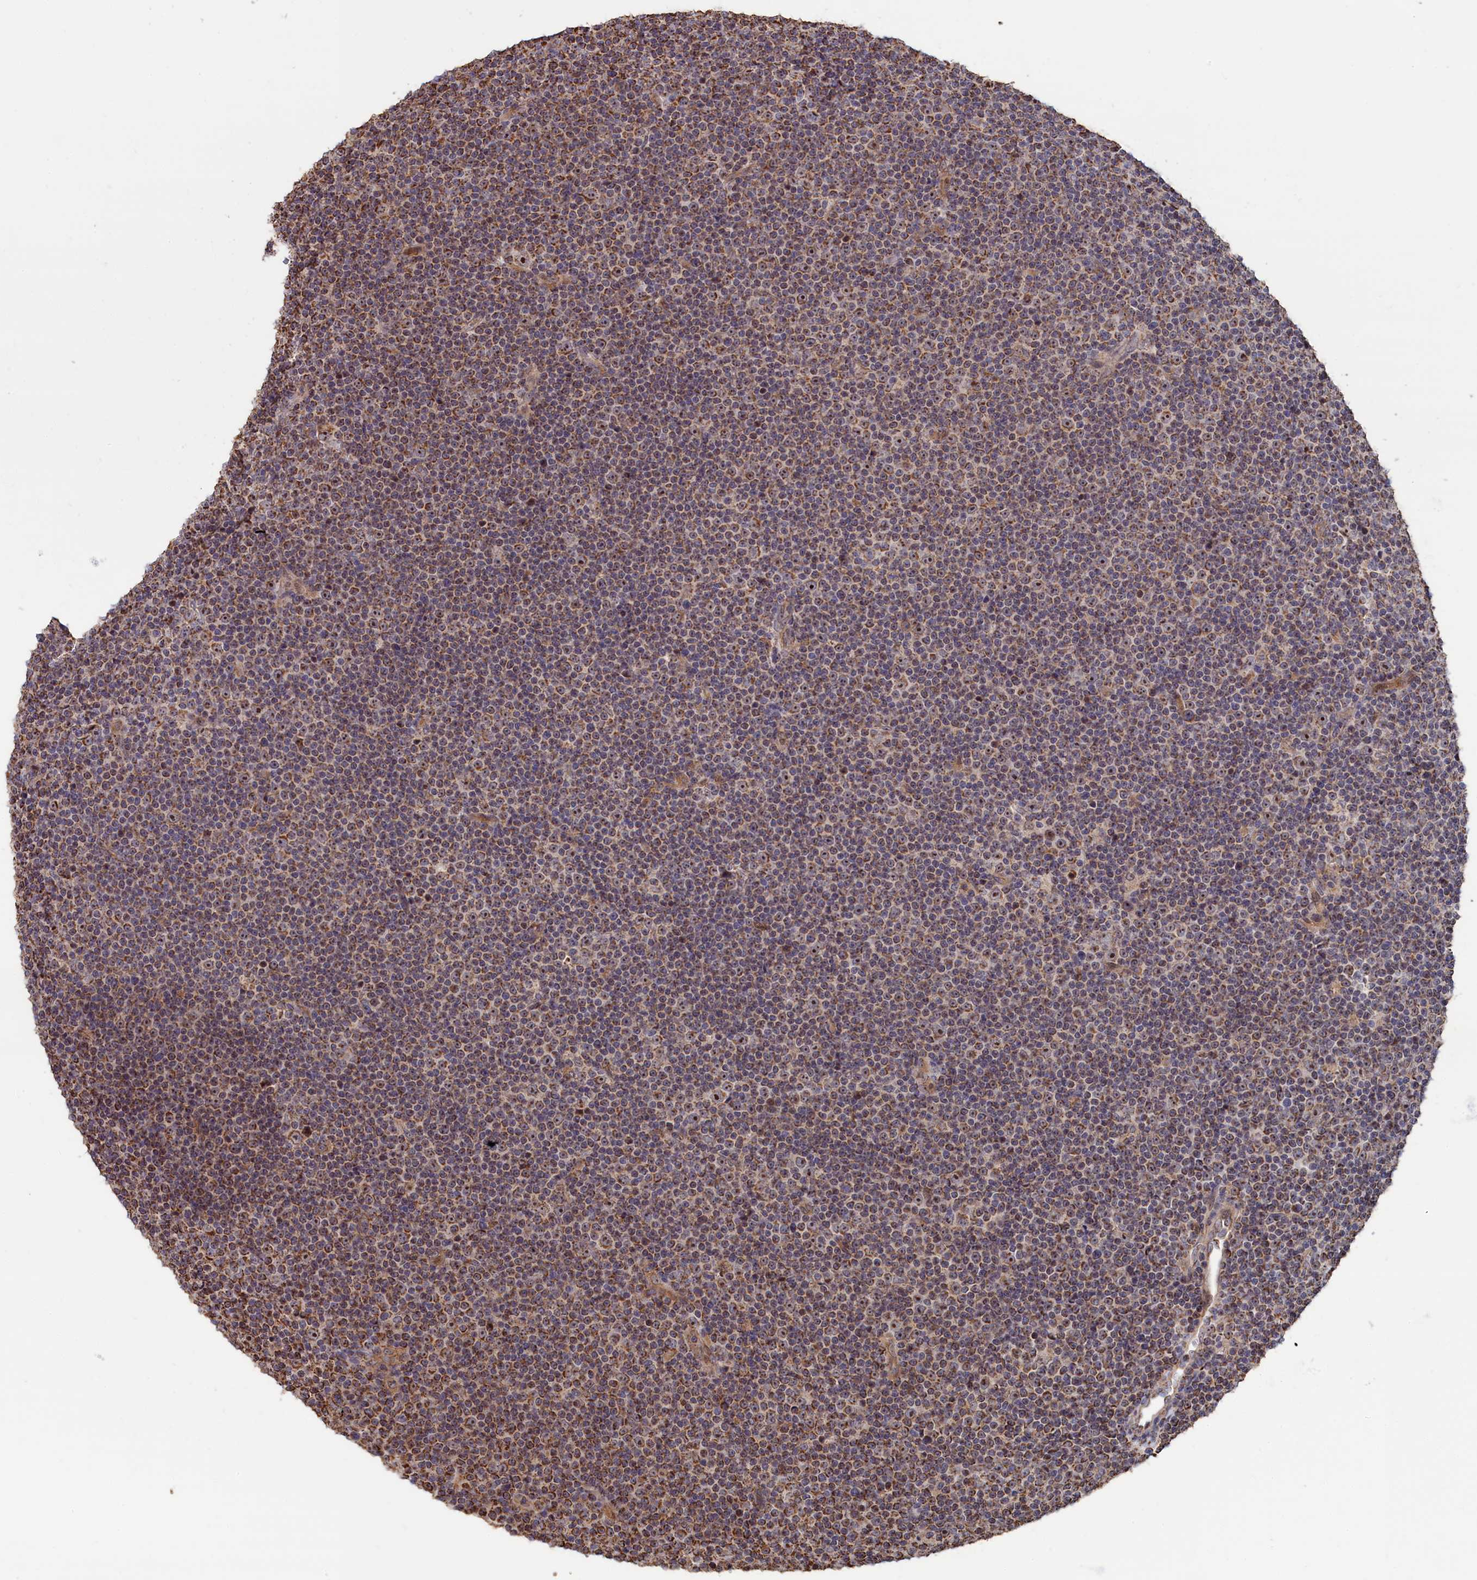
{"staining": {"intensity": "moderate", "quantity": "25%-75%", "location": "cytoplasmic/membranous,nuclear"}, "tissue": "lymphoma", "cell_type": "Tumor cells", "image_type": "cancer", "snomed": [{"axis": "morphology", "description": "Malignant lymphoma, non-Hodgkin's type, Low grade"}, {"axis": "topography", "description": "Lymph node"}], "caption": "Lymphoma stained with a brown dye displays moderate cytoplasmic/membranous and nuclear positive positivity in about 25%-75% of tumor cells.", "gene": "ZNF816", "patient": {"sex": "female", "age": 67}}